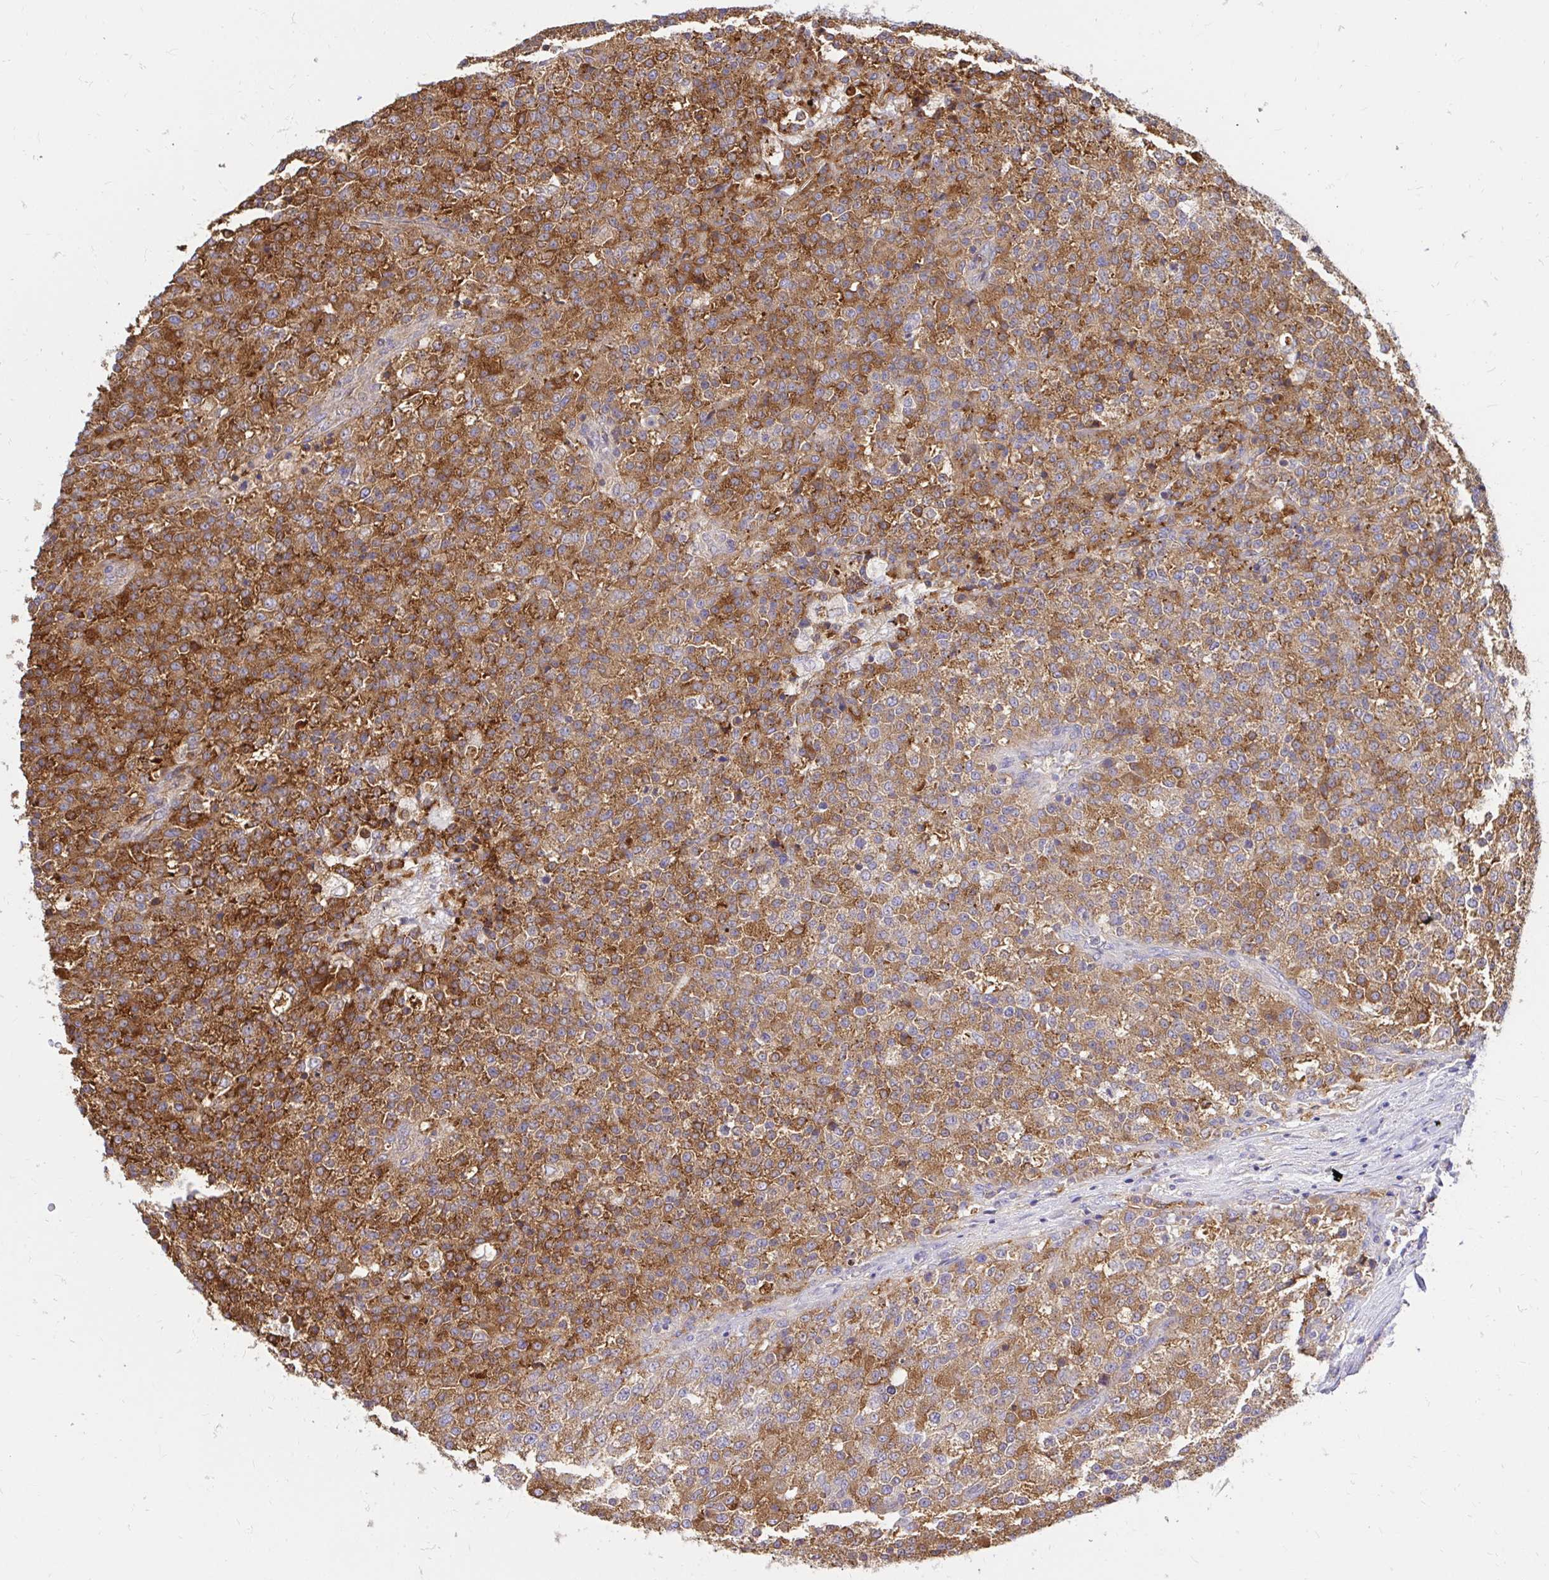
{"staining": {"intensity": "moderate", "quantity": ">75%", "location": "cytoplasmic/membranous"}, "tissue": "testis cancer", "cell_type": "Tumor cells", "image_type": "cancer", "snomed": [{"axis": "morphology", "description": "Seminoma, NOS"}, {"axis": "topography", "description": "Testis"}], "caption": "Immunohistochemical staining of testis cancer (seminoma) demonstrates medium levels of moderate cytoplasmic/membranous protein staining in approximately >75% of tumor cells.", "gene": "ABCB10", "patient": {"sex": "male", "age": 59}}